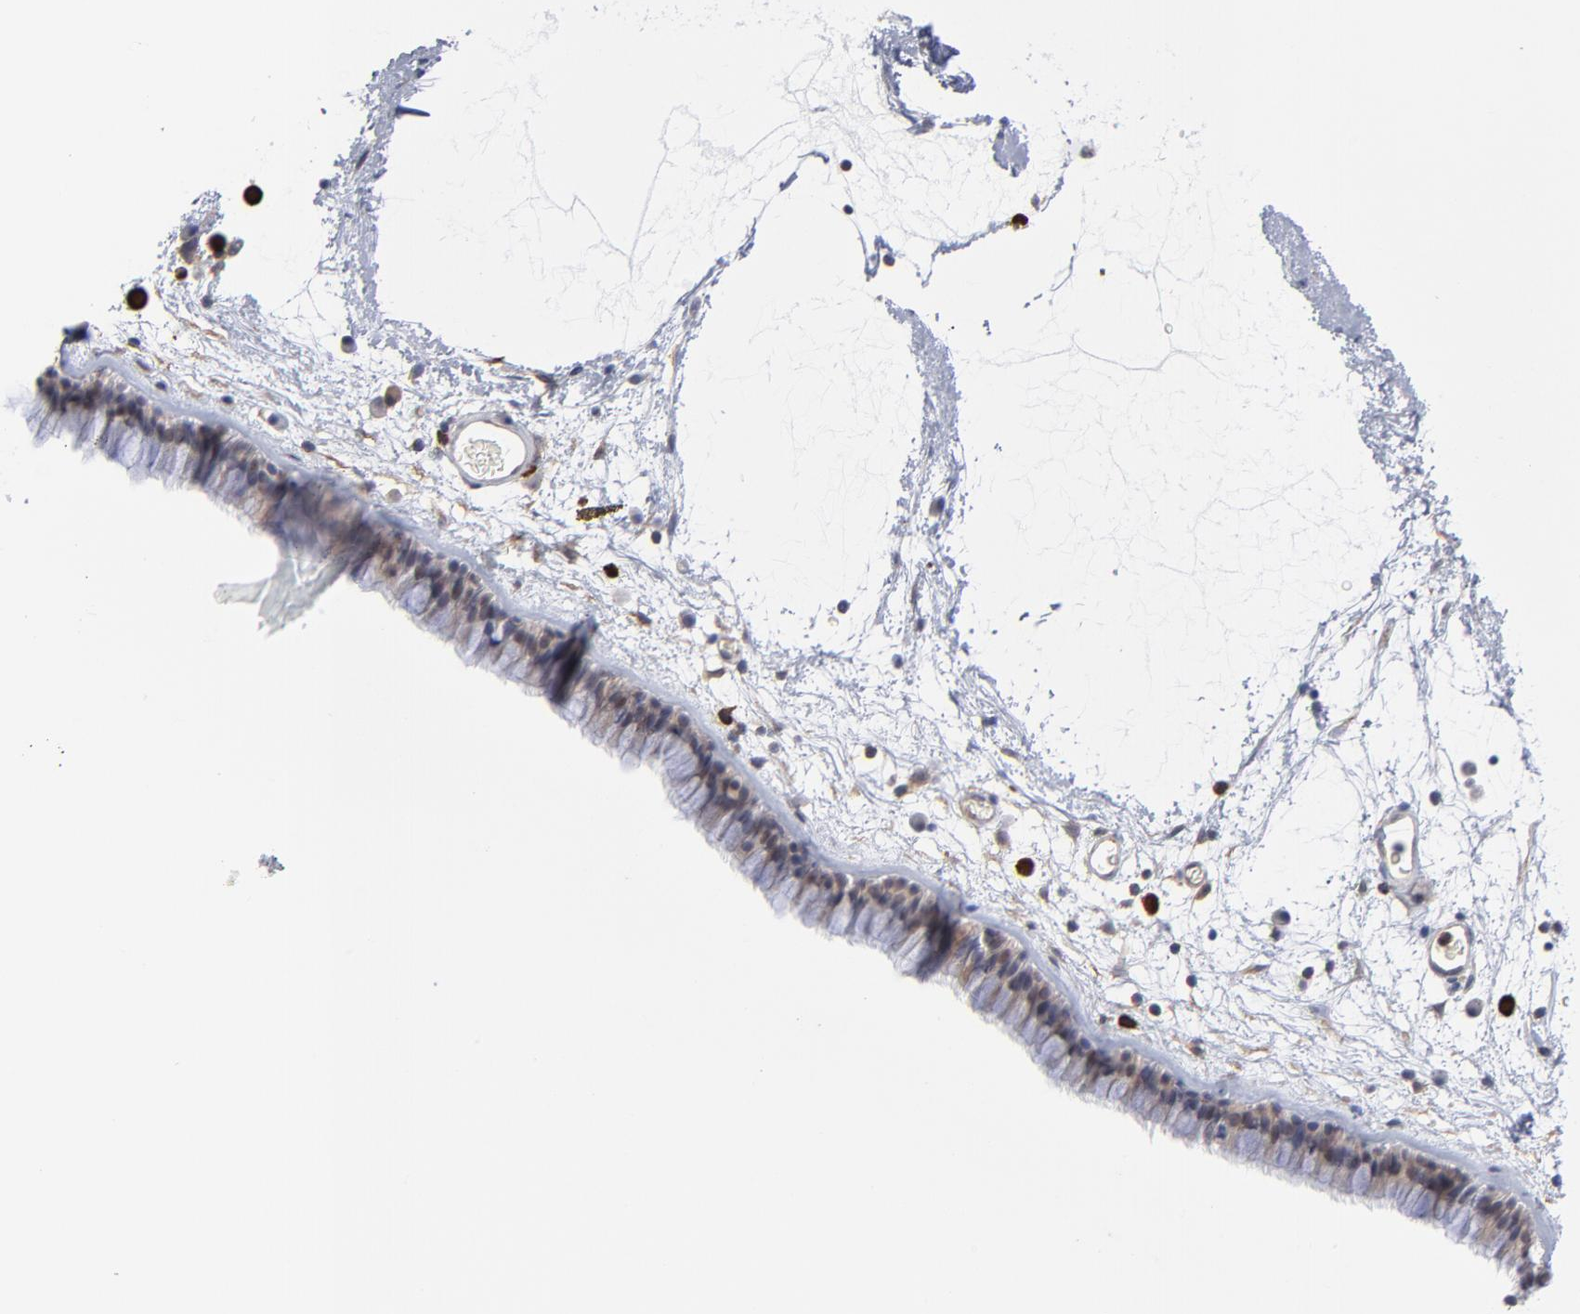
{"staining": {"intensity": "moderate", "quantity": ">75%", "location": "cytoplasmic/membranous,nuclear"}, "tissue": "nasopharynx", "cell_type": "Respiratory epithelial cells", "image_type": "normal", "snomed": [{"axis": "morphology", "description": "Normal tissue, NOS"}, {"axis": "morphology", "description": "Inflammation, NOS"}, {"axis": "topography", "description": "Nasopharynx"}], "caption": "Human nasopharynx stained with a brown dye shows moderate cytoplasmic/membranous,nuclear positive staining in about >75% of respiratory epithelial cells.", "gene": "NBN", "patient": {"sex": "male", "age": 48}}